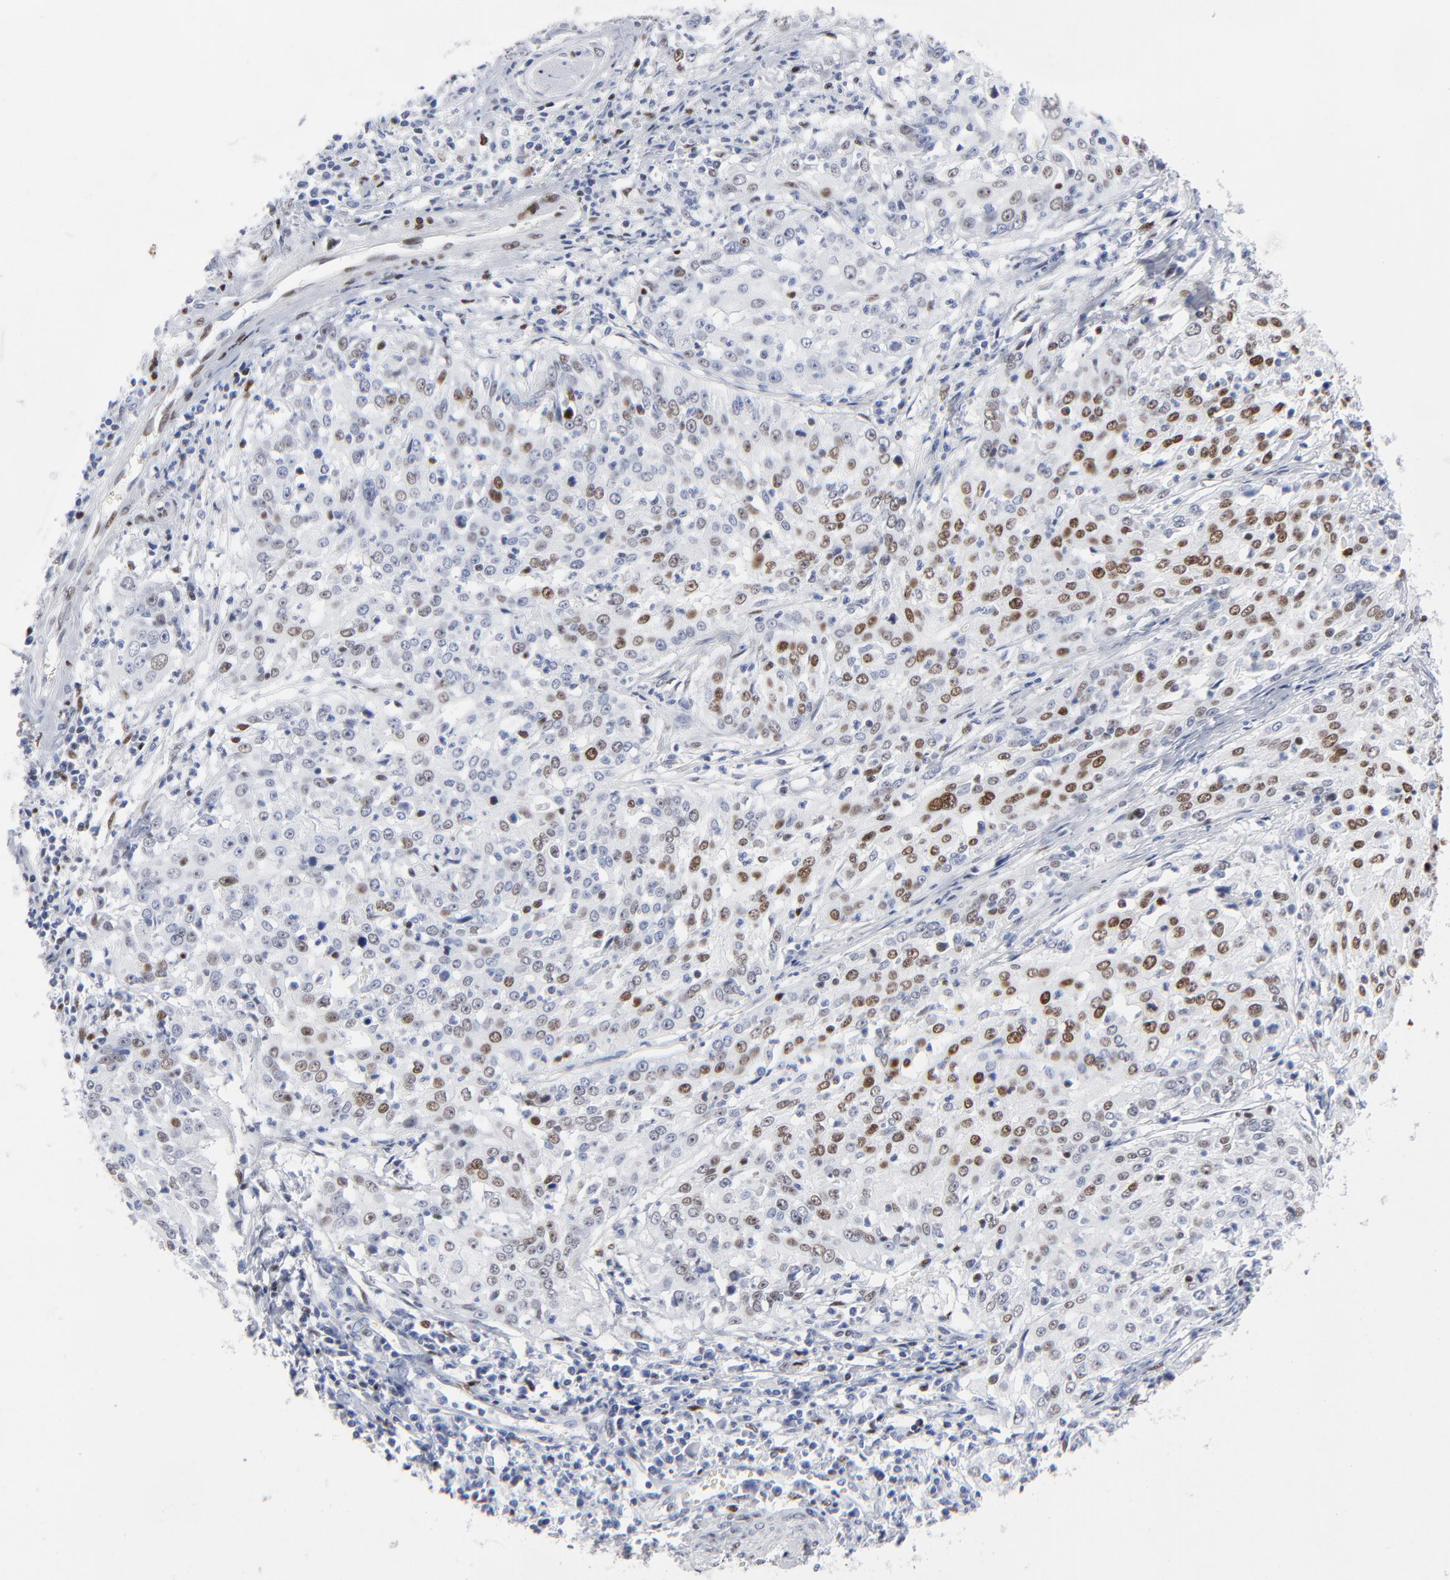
{"staining": {"intensity": "moderate", "quantity": "25%-75%", "location": "nuclear"}, "tissue": "cervical cancer", "cell_type": "Tumor cells", "image_type": "cancer", "snomed": [{"axis": "morphology", "description": "Squamous cell carcinoma, NOS"}, {"axis": "topography", "description": "Cervix"}], "caption": "Cervical squamous cell carcinoma stained with IHC demonstrates moderate nuclear positivity in about 25%-75% of tumor cells.", "gene": "JUN", "patient": {"sex": "female", "age": 39}}